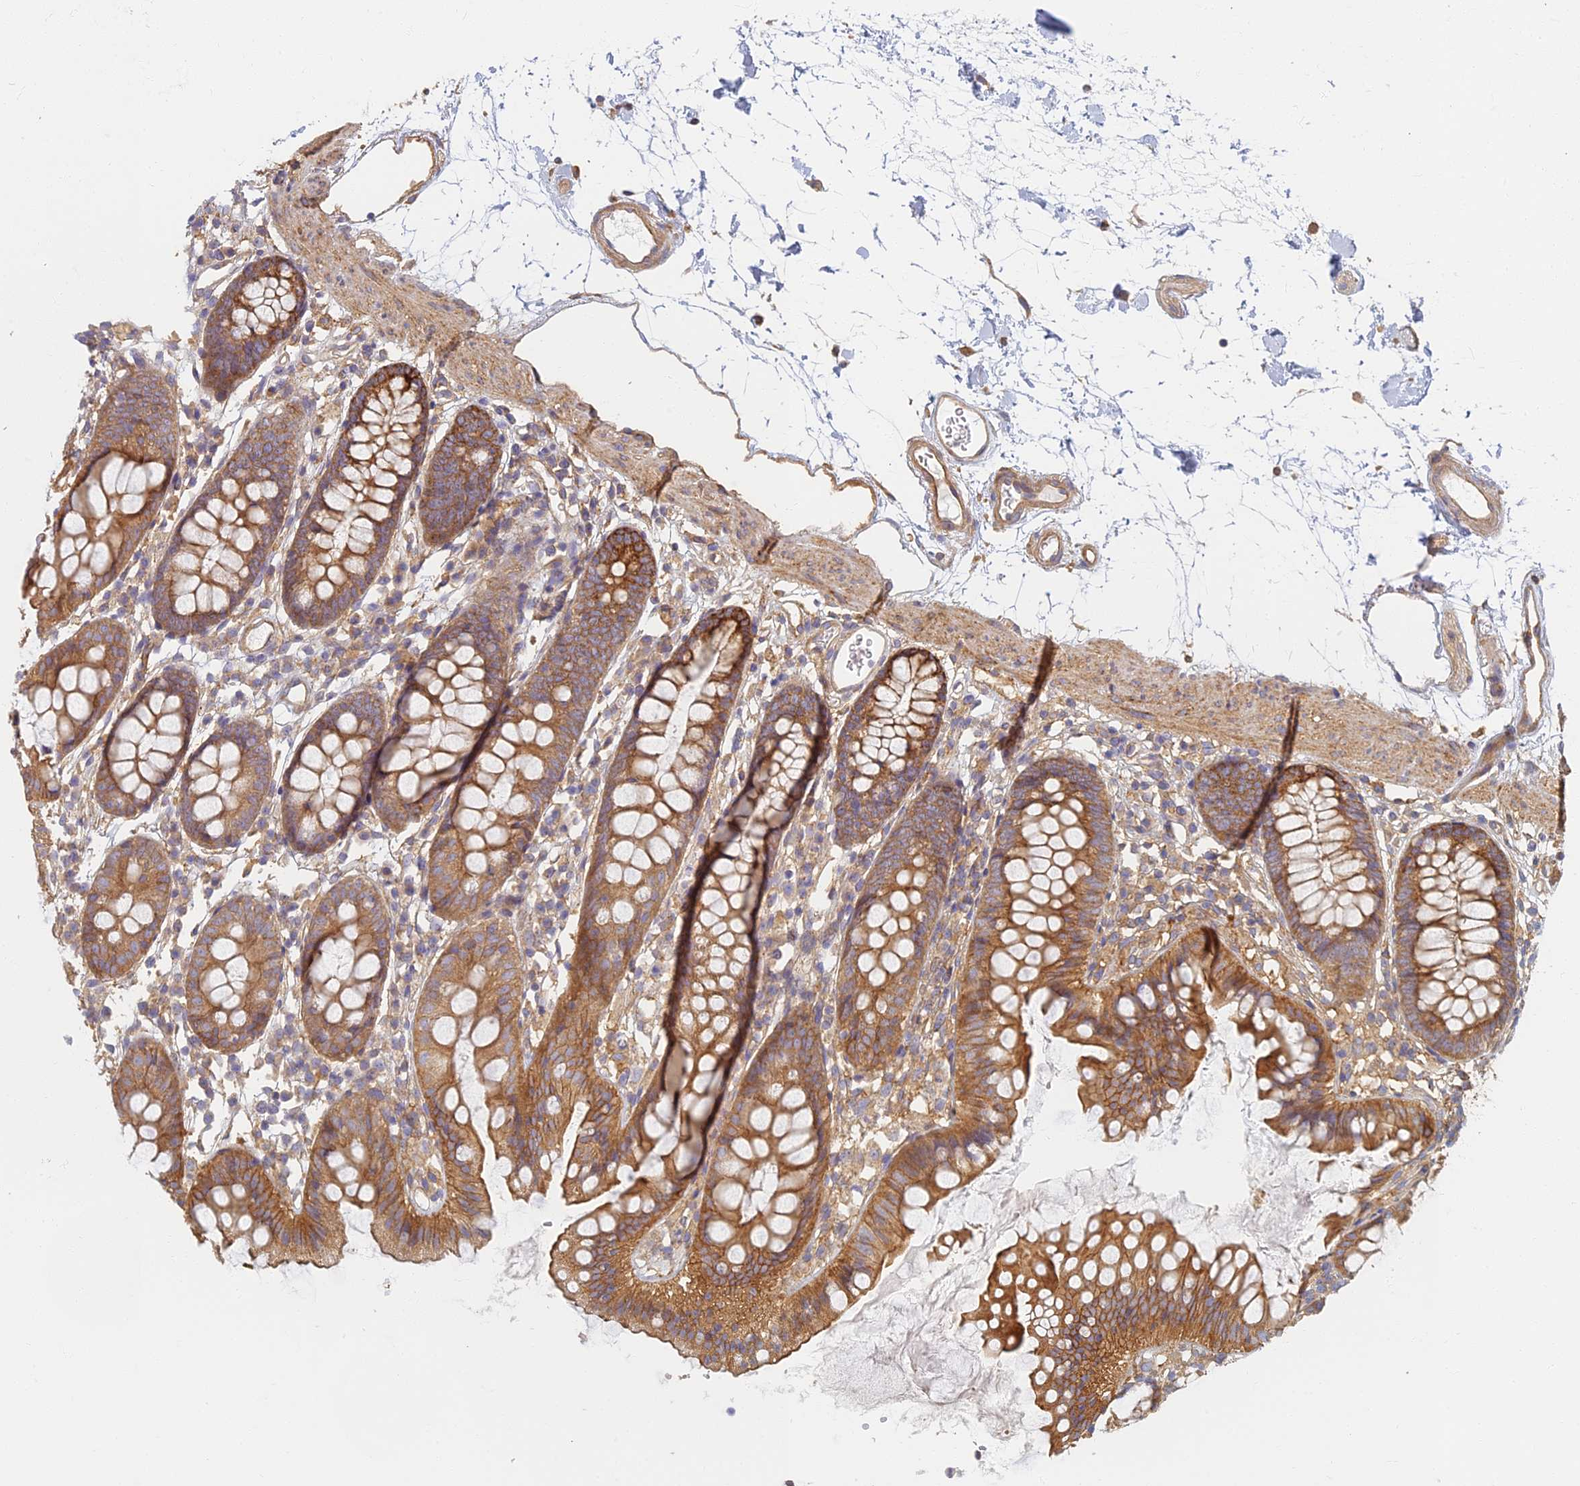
{"staining": {"intensity": "moderate", "quantity": ">75%", "location": "cytoplasmic/membranous"}, "tissue": "colon", "cell_type": "Endothelial cells", "image_type": "normal", "snomed": [{"axis": "morphology", "description": "Normal tissue, NOS"}, {"axis": "topography", "description": "Colon"}], "caption": "Colon stained with DAB (3,3'-diaminobenzidine) immunohistochemistry exhibits medium levels of moderate cytoplasmic/membranous positivity in approximately >75% of endothelial cells.", "gene": "RBSN", "patient": {"sex": "female", "age": 84}}